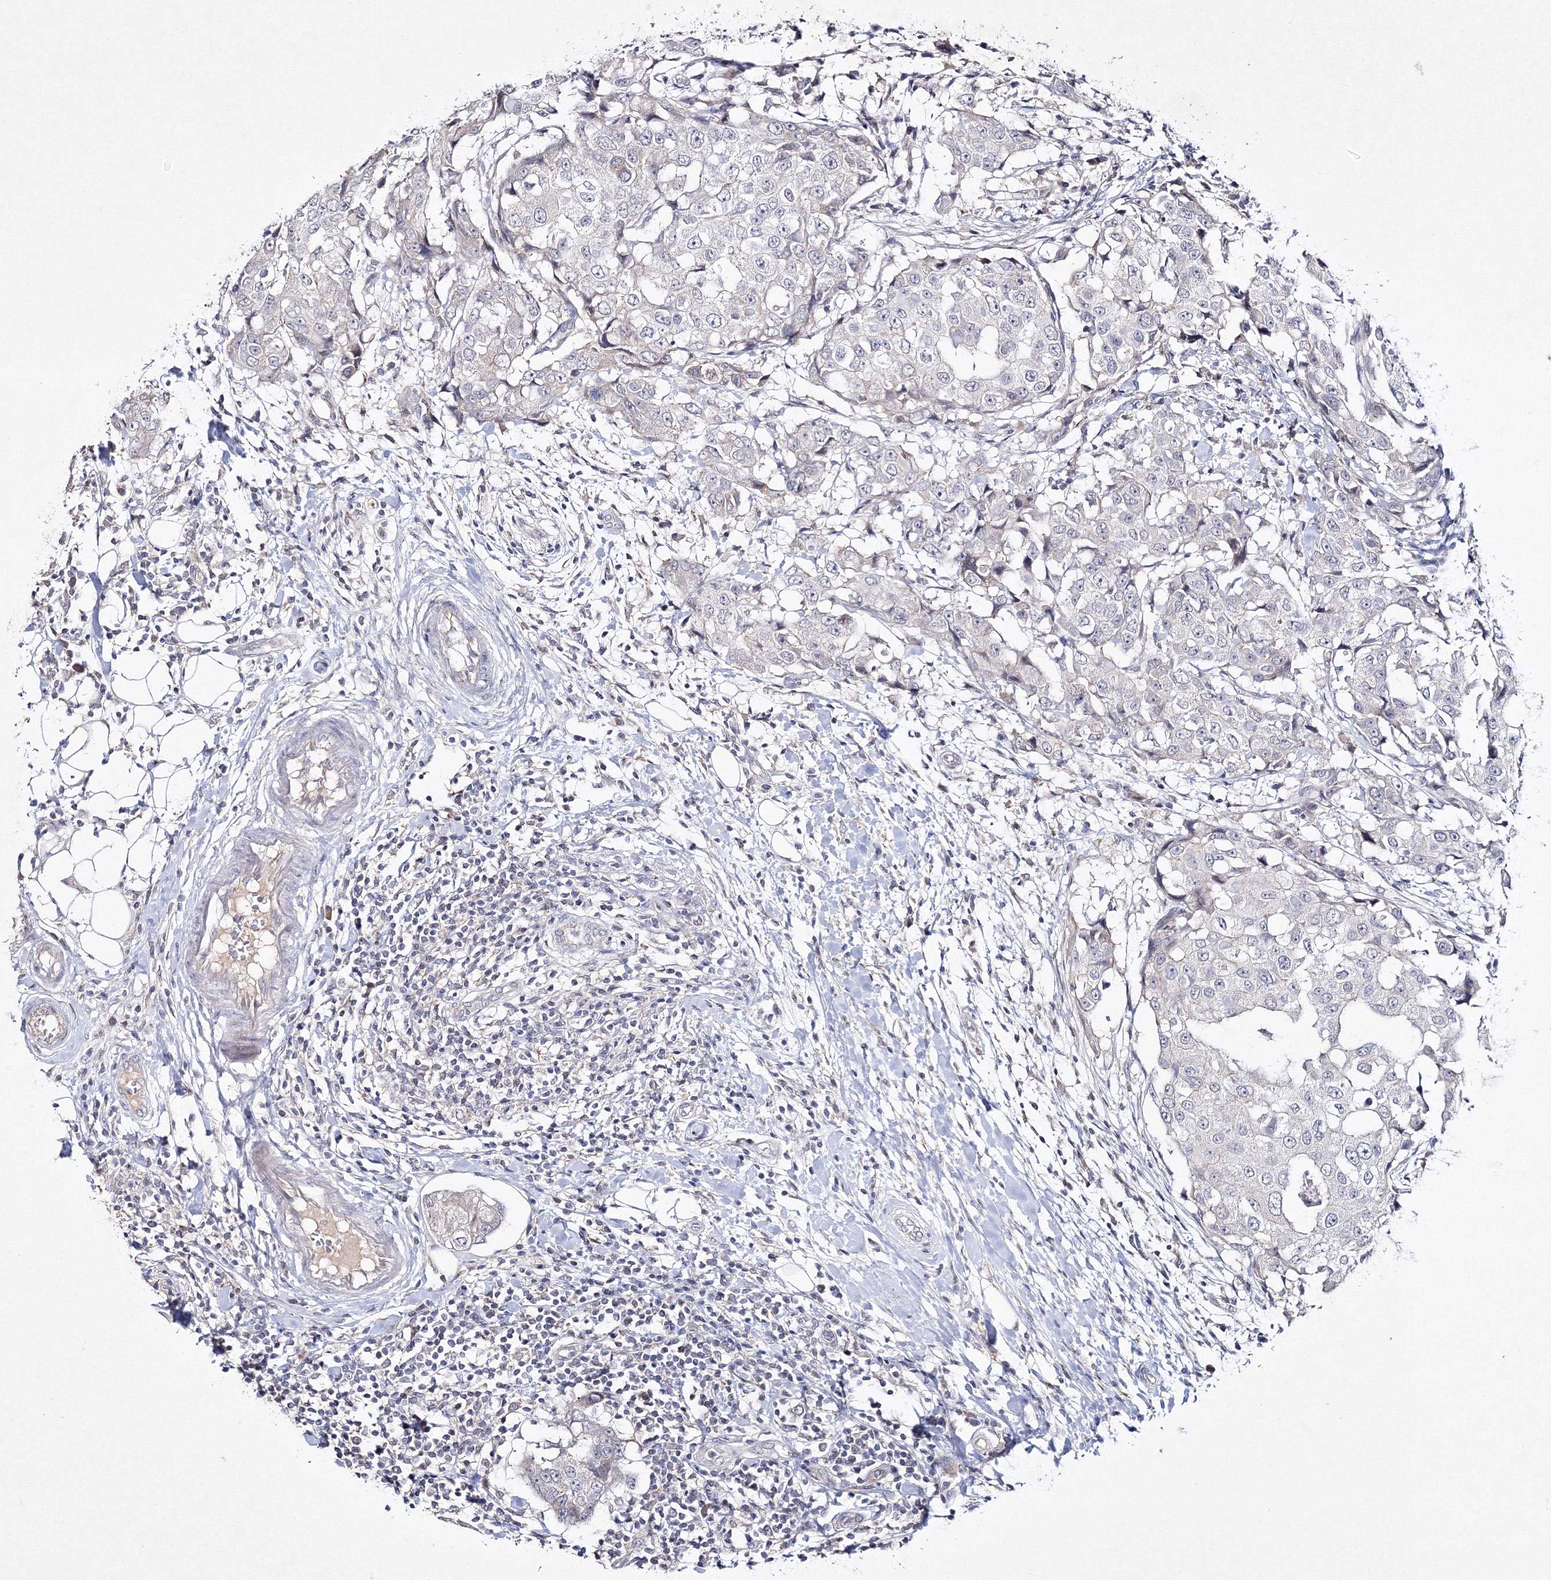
{"staining": {"intensity": "negative", "quantity": "none", "location": "none"}, "tissue": "breast cancer", "cell_type": "Tumor cells", "image_type": "cancer", "snomed": [{"axis": "morphology", "description": "Duct carcinoma"}, {"axis": "topography", "description": "Breast"}], "caption": "IHC micrograph of neoplastic tissue: human invasive ductal carcinoma (breast) stained with DAB demonstrates no significant protein expression in tumor cells.", "gene": "NEU4", "patient": {"sex": "female", "age": 27}}